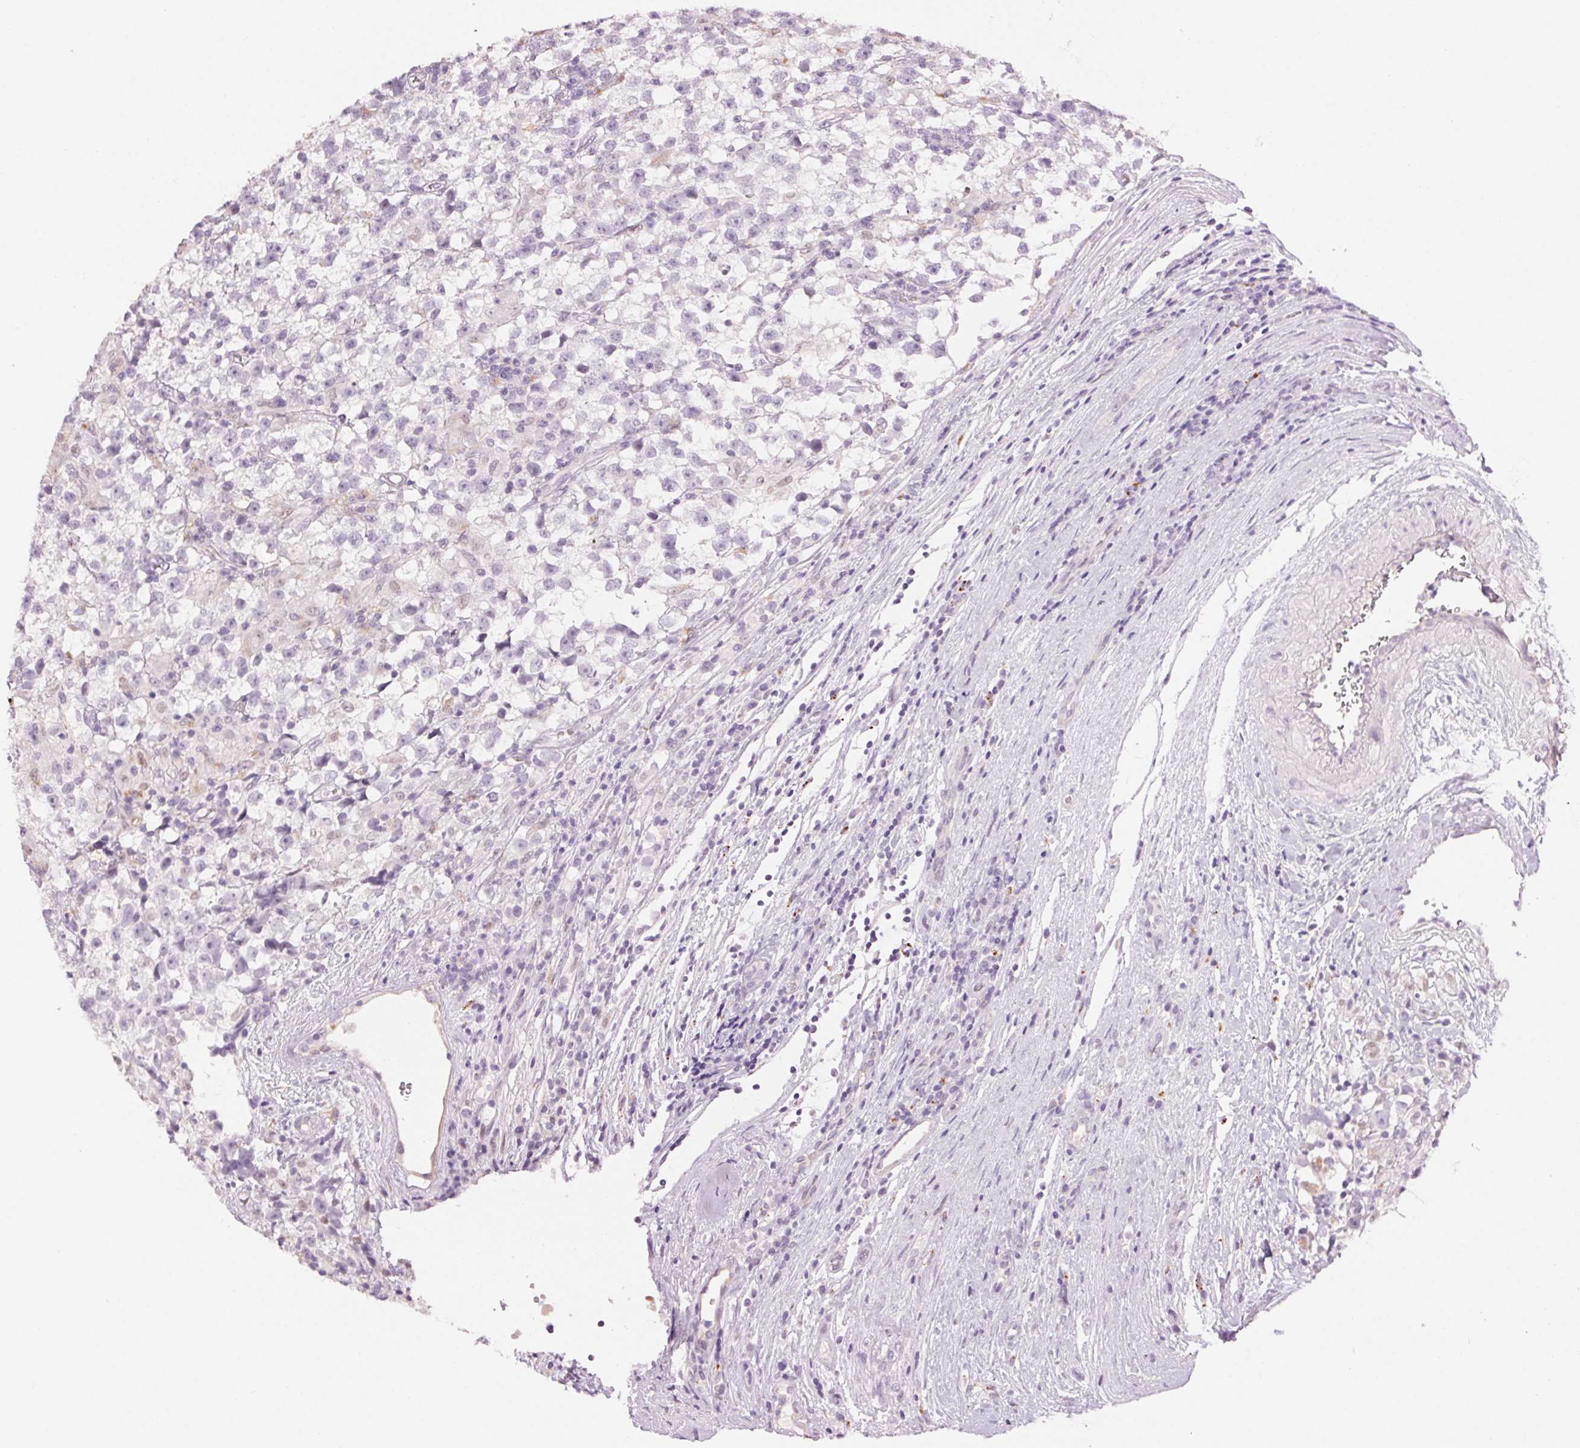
{"staining": {"intensity": "negative", "quantity": "none", "location": "none"}, "tissue": "testis cancer", "cell_type": "Tumor cells", "image_type": "cancer", "snomed": [{"axis": "morphology", "description": "Seminoma, NOS"}, {"axis": "topography", "description": "Testis"}], "caption": "Immunohistochemical staining of testis cancer (seminoma) displays no significant positivity in tumor cells.", "gene": "MPO", "patient": {"sex": "male", "age": 31}}